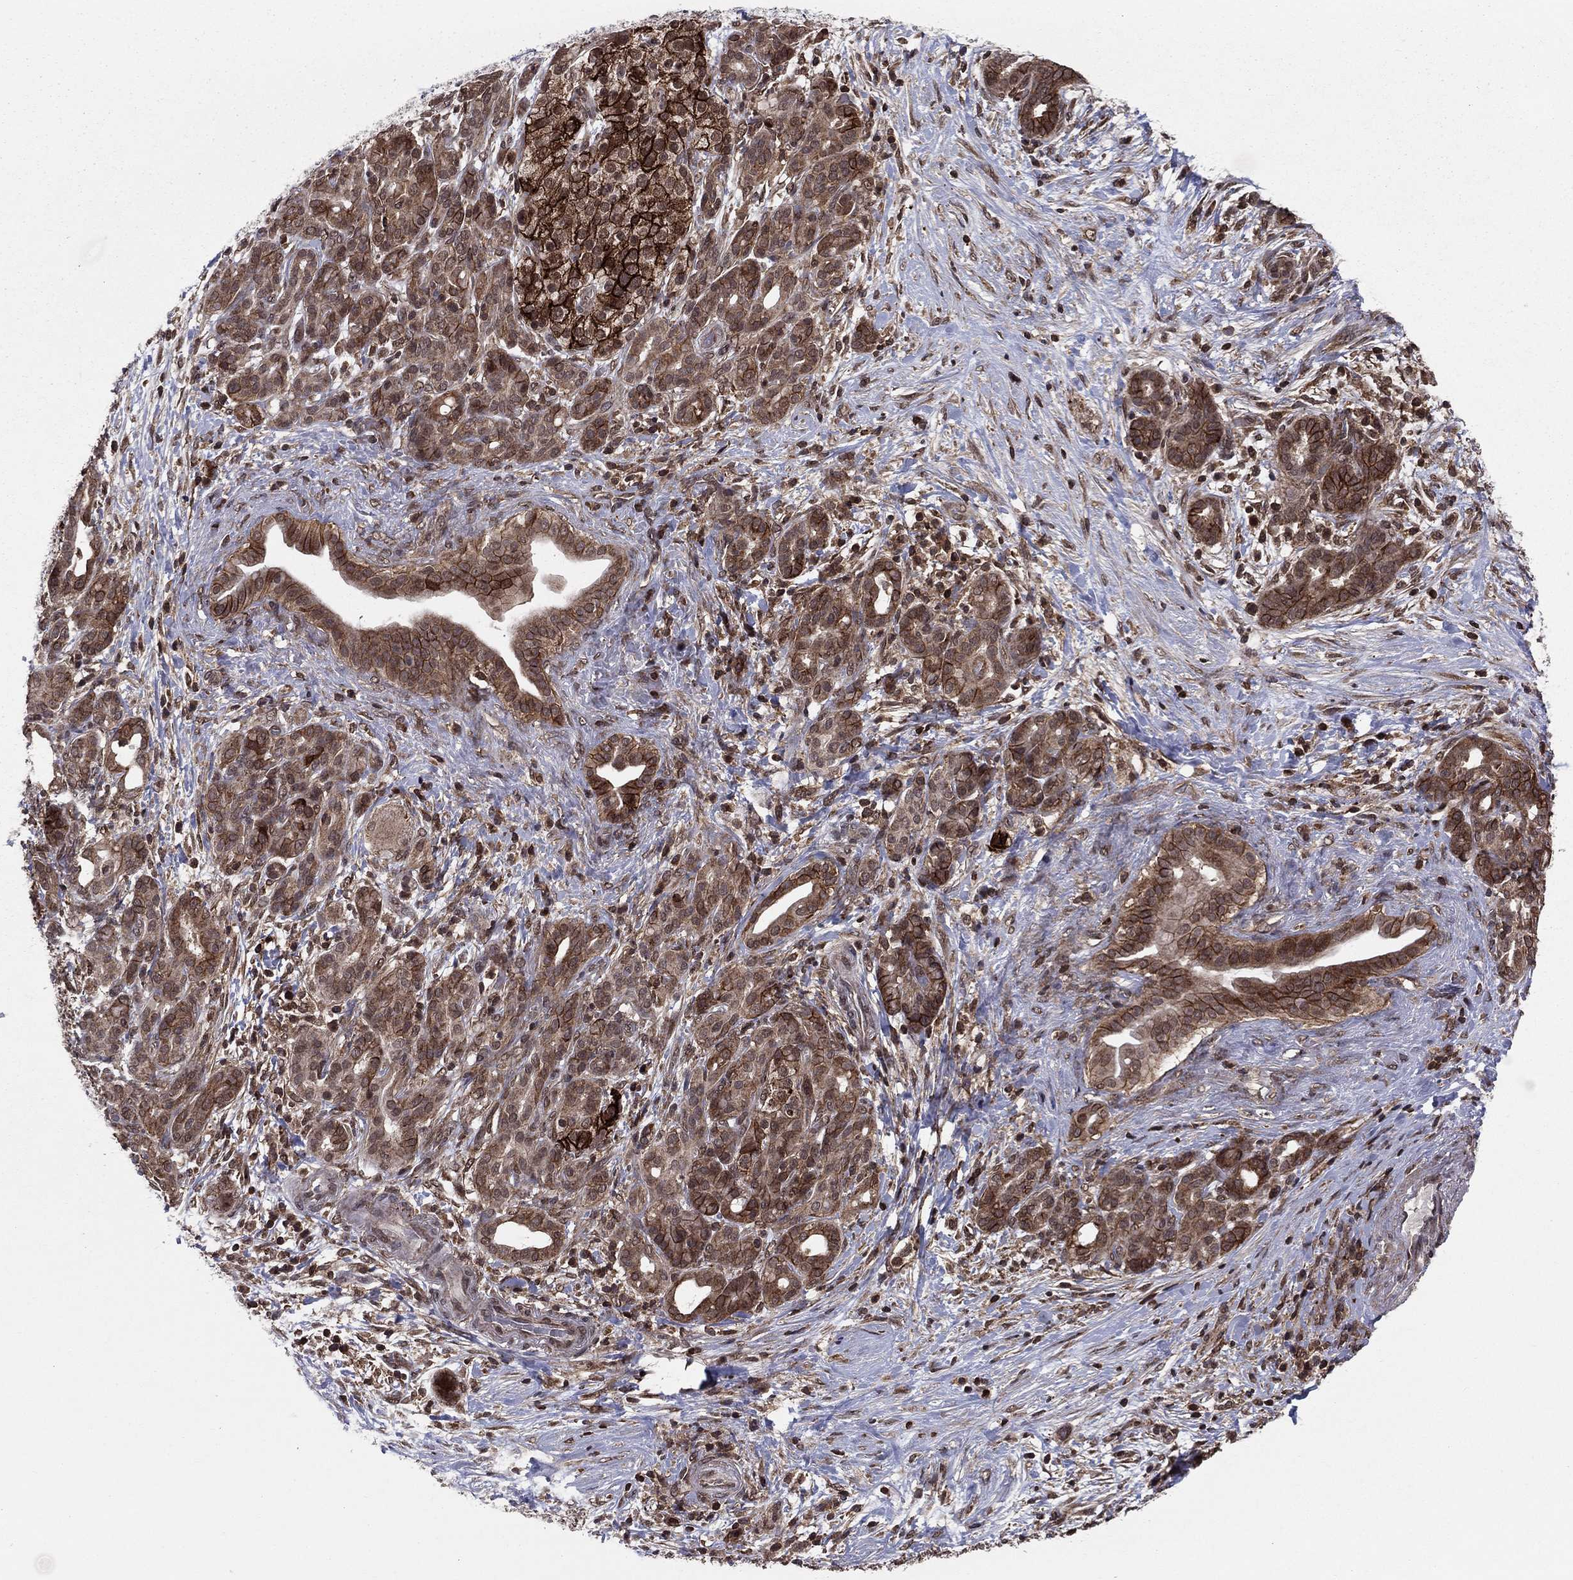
{"staining": {"intensity": "strong", "quantity": "<25%", "location": "cytoplasmic/membranous,nuclear"}, "tissue": "pancreatic cancer", "cell_type": "Tumor cells", "image_type": "cancer", "snomed": [{"axis": "morphology", "description": "Adenocarcinoma, NOS"}, {"axis": "topography", "description": "Pancreas"}], "caption": "The photomicrograph reveals a brown stain indicating the presence of a protein in the cytoplasmic/membranous and nuclear of tumor cells in pancreatic cancer (adenocarcinoma).", "gene": "SSX2IP", "patient": {"sex": "male", "age": 44}}